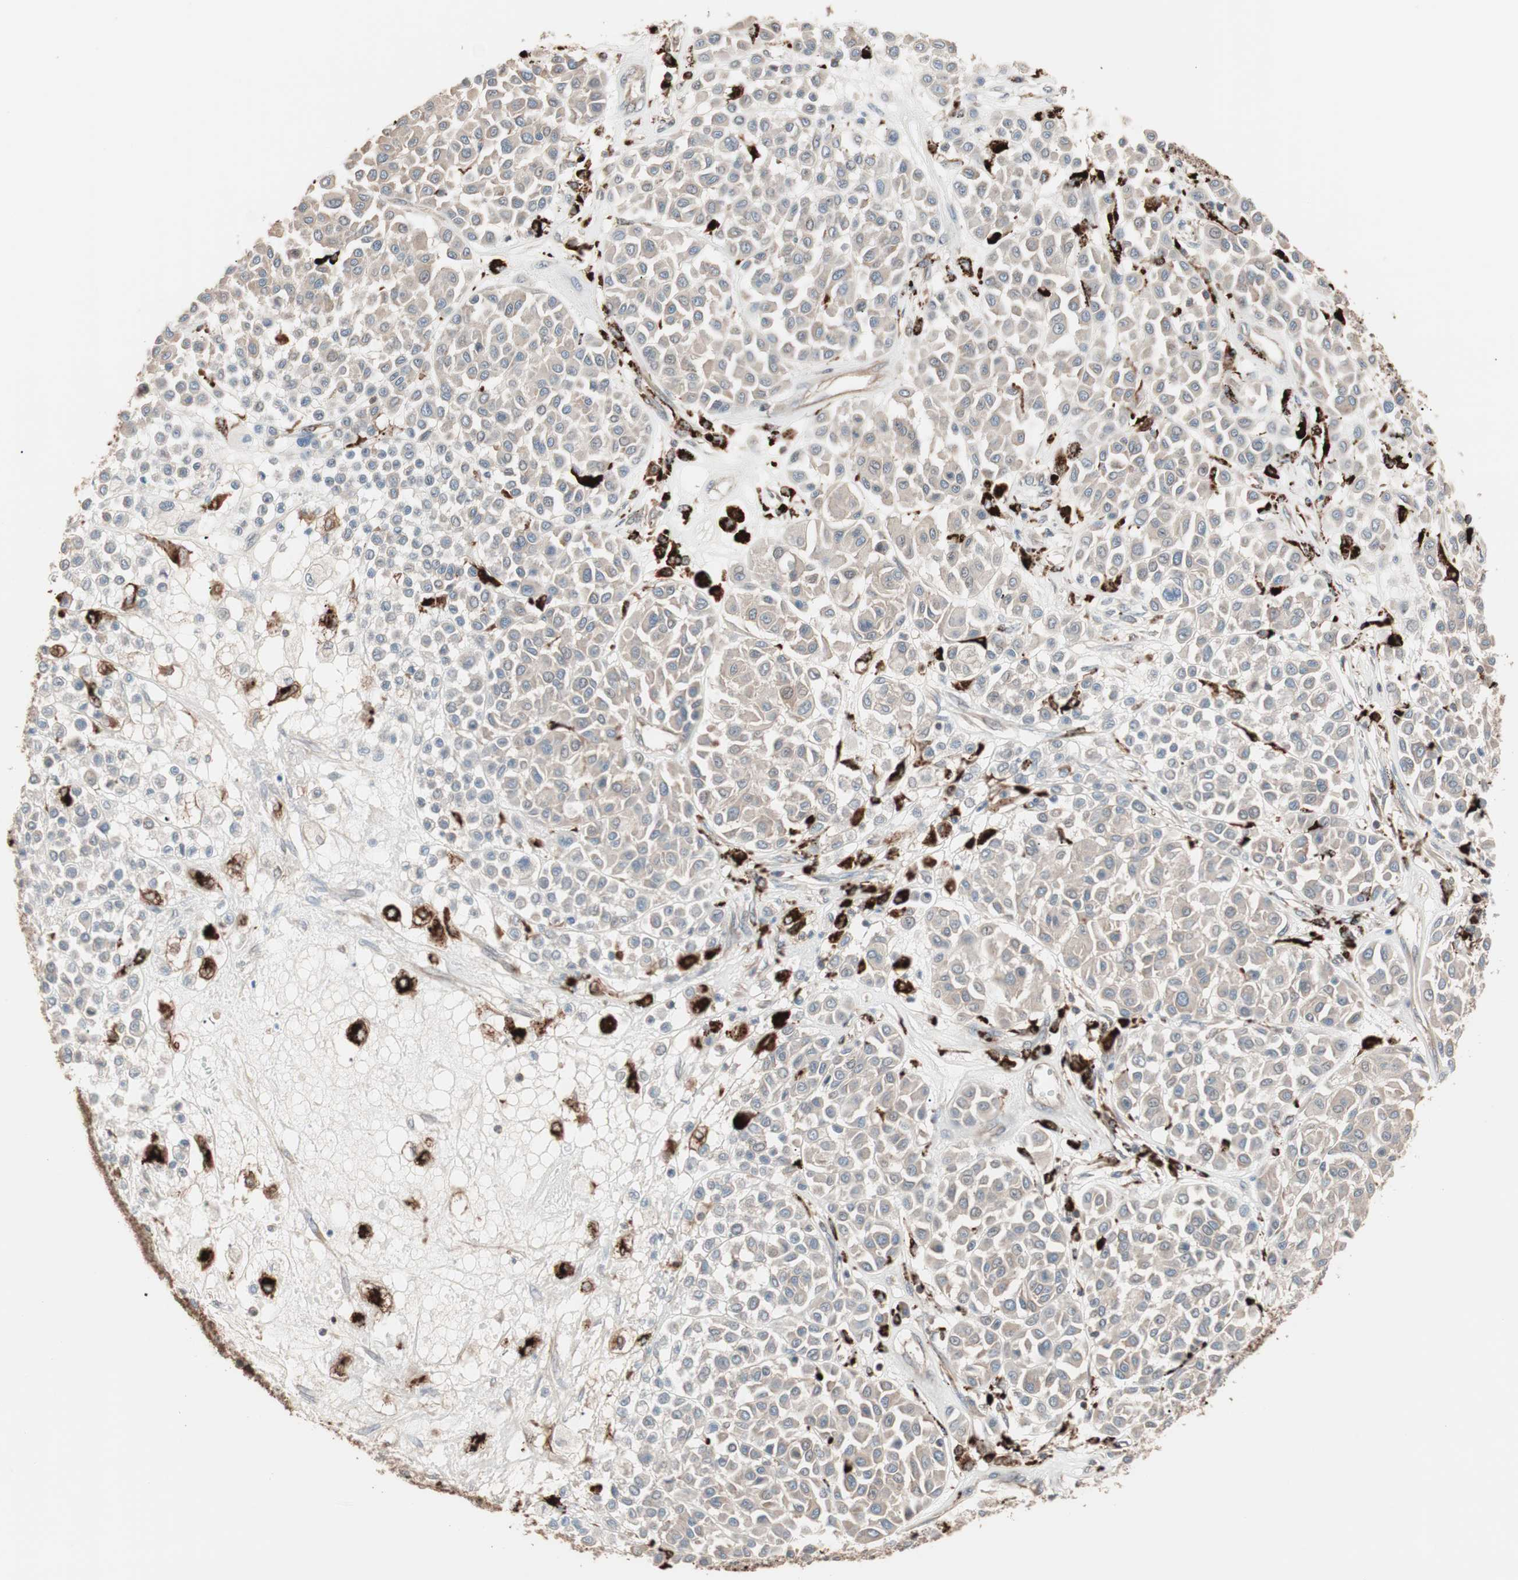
{"staining": {"intensity": "weak", "quantity": "25%-75%", "location": "cytoplasmic/membranous"}, "tissue": "melanoma", "cell_type": "Tumor cells", "image_type": "cancer", "snomed": [{"axis": "morphology", "description": "Malignant melanoma, Metastatic site"}, {"axis": "topography", "description": "Soft tissue"}], "caption": "High-power microscopy captured an immunohistochemistry (IHC) micrograph of melanoma, revealing weak cytoplasmic/membranous staining in approximately 25%-75% of tumor cells. The staining was performed using DAB (3,3'-diaminobenzidine) to visualize the protein expression in brown, while the nuclei were stained in blue with hematoxylin (Magnification: 20x).", "gene": "CCT3", "patient": {"sex": "male", "age": 41}}